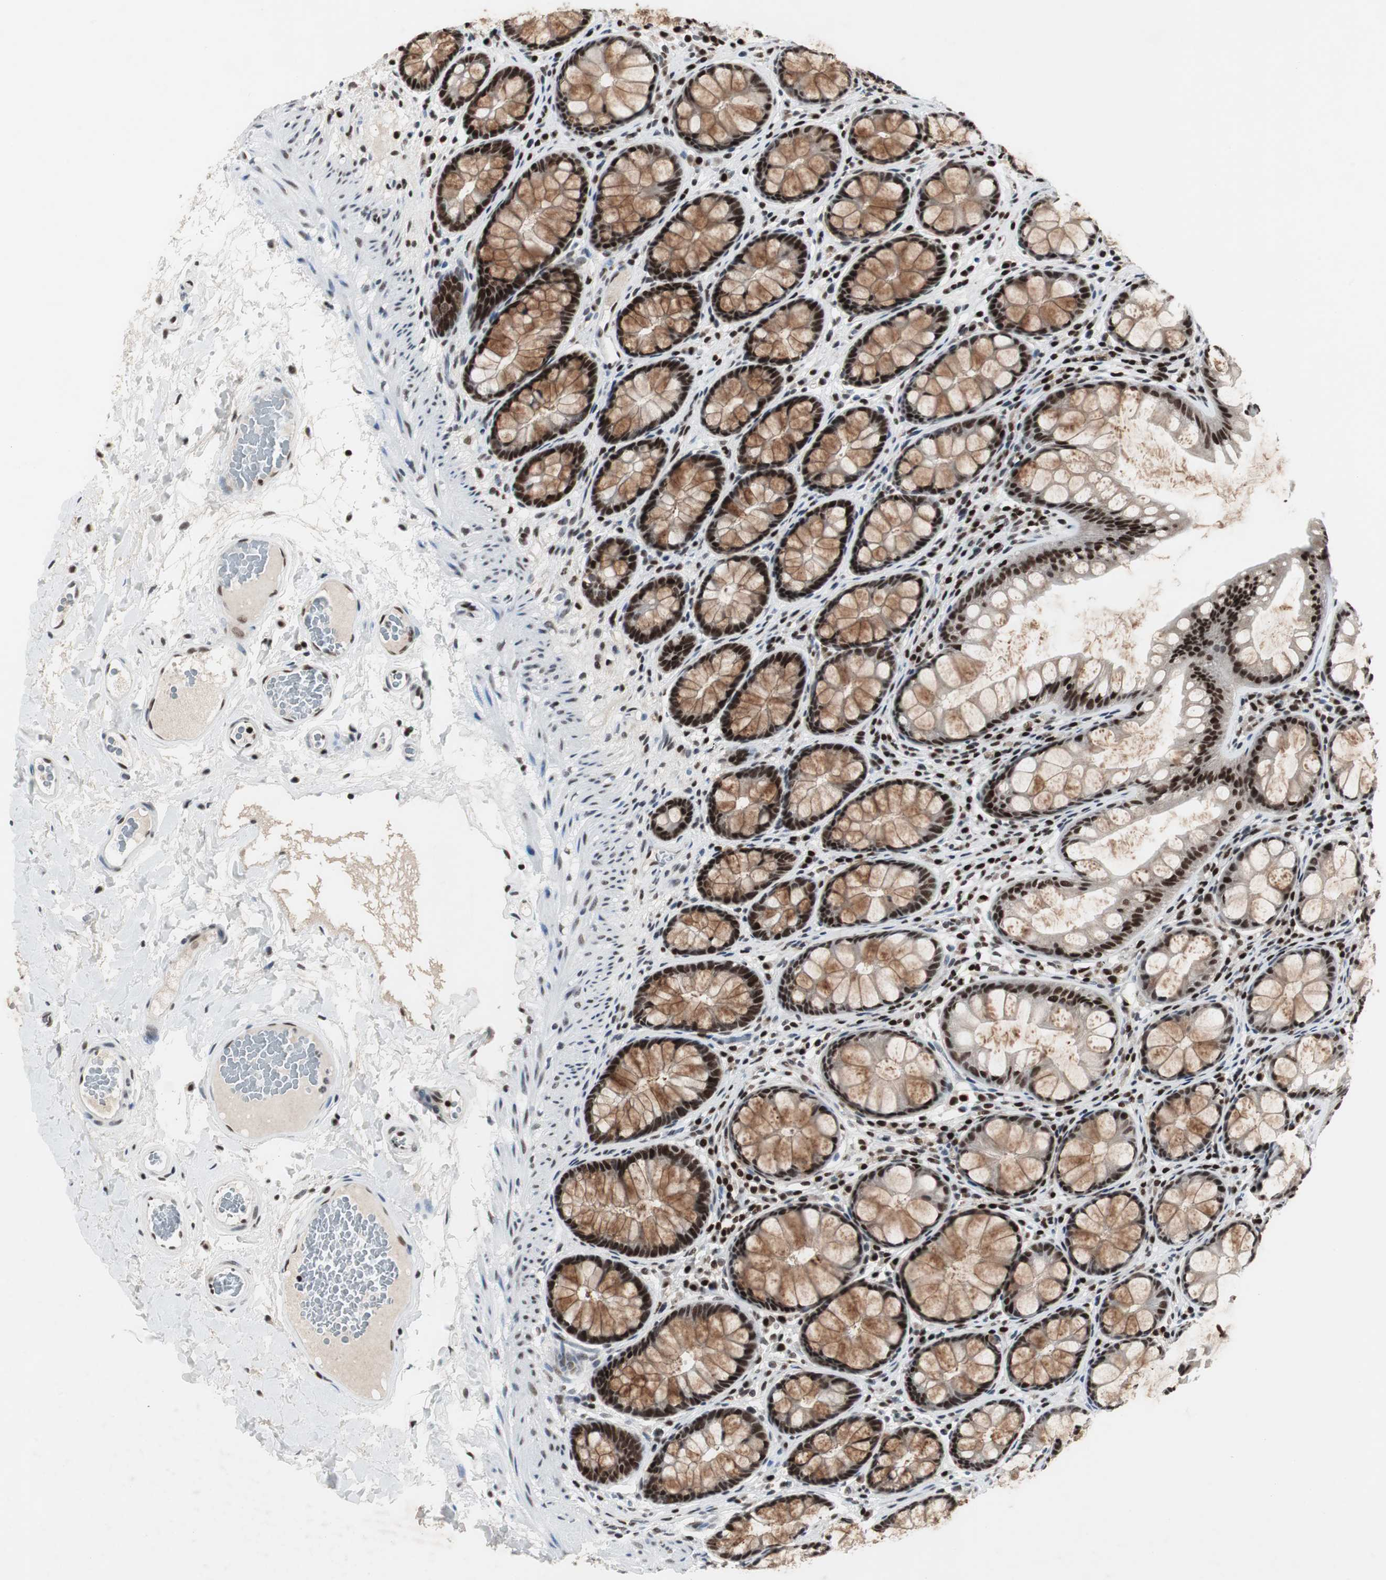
{"staining": {"intensity": "strong", "quantity": ">75%", "location": "nuclear"}, "tissue": "colon", "cell_type": "Endothelial cells", "image_type": "normal", "snomed": [{"axis": "morphology", "description": "Normal tissue, NOS"}, {"axis": "topography", "description": "Colon"}], "caption": "Colon was stained to show a protein in brown. There is high levels of strong nuclear expression in approximately >75% of endothelial cells. The staining was performed using DAB (3,3'-diaminobenzidine) to visualize the protein expression in brown, while the nuclei were stained in blue with hematoxylin (Magnification: 20x).", "gene": "RAD9A", "patient": {"sex": "female", "age": 55}}